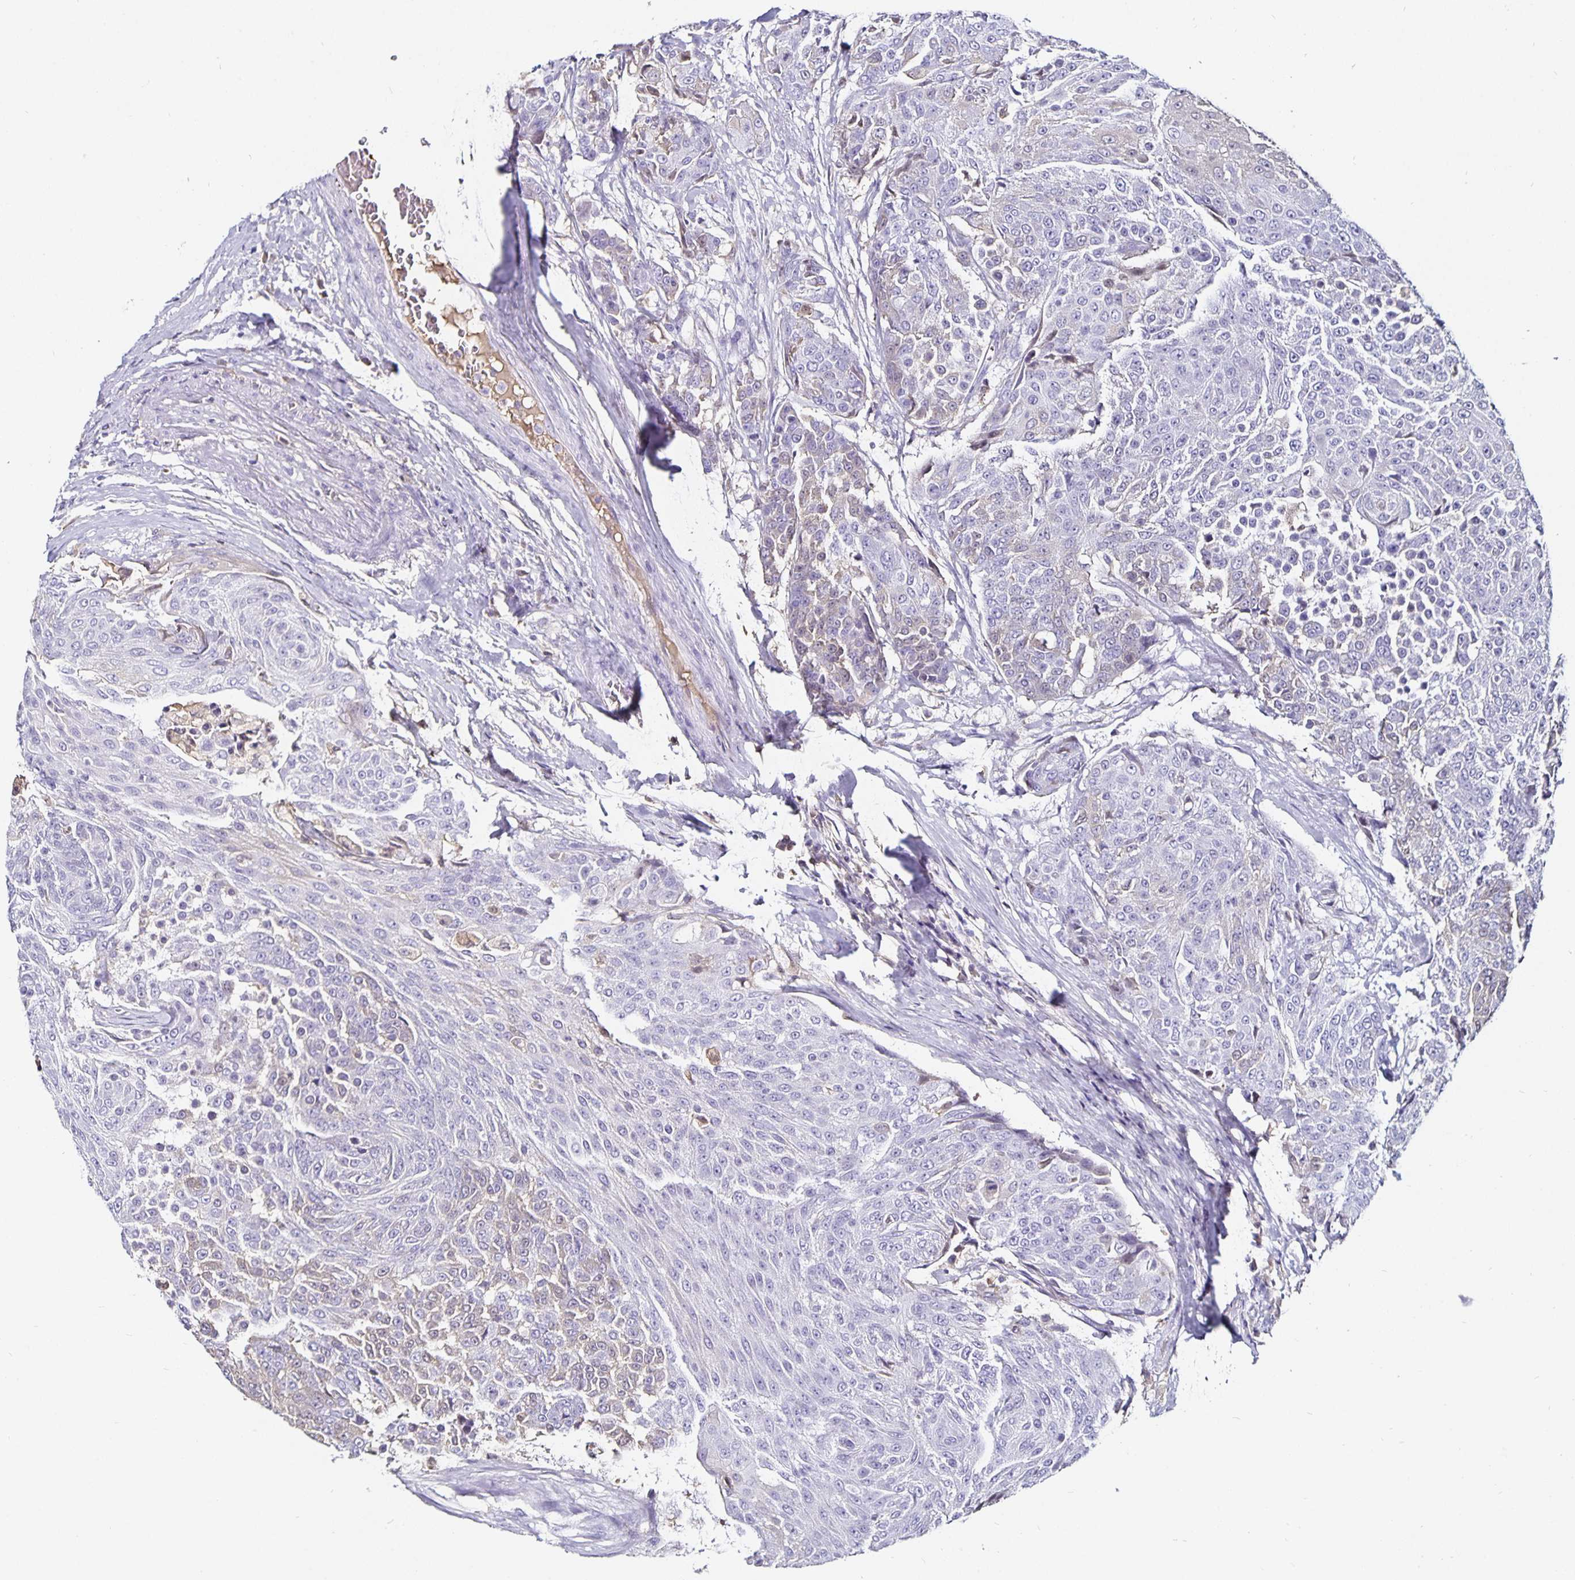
{"staining": {"intensity": "negative", "quantity": "none", "location": "none"}, "tissue": "urothelial cancer", "cell_type": "Tumor cells", "image_type": "cancer", "snomed": [{"axis": "morphology", "description": "Urothelial carcinoma, High grade"}, {"axis": "topography", "description": "Urinary bladder"}], "caption": "Urothelial cancer was stained to show a protein in brown. There is no significant staining in tumor cells. (DAB (3,3'-diaminobenzidine) immunohistochemistry (IHC) with hematoxylin counter stain).", "gene": "TTR", "patient": {"sex": "female", "age": 63}}